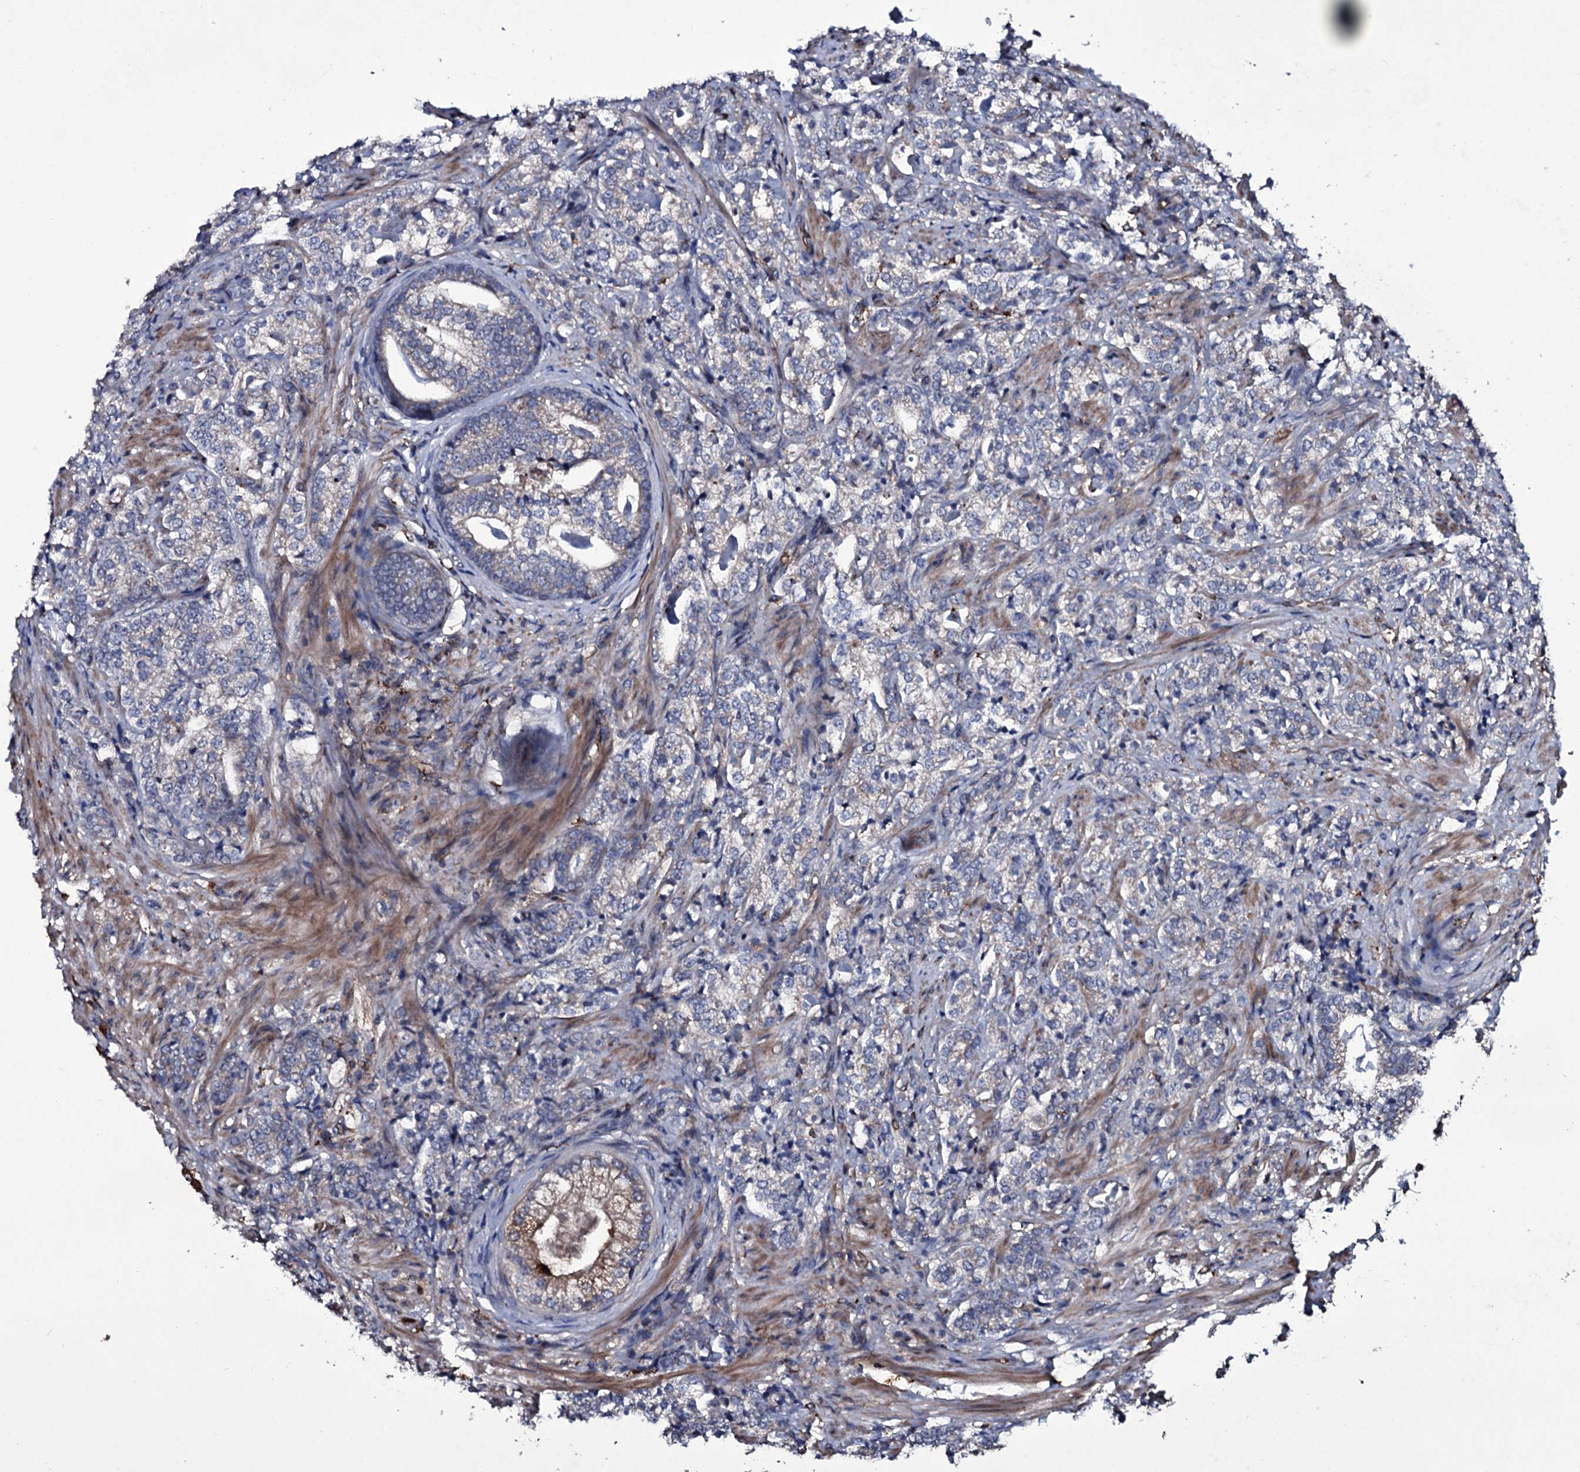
{"staining": {"intensity": "weak", "quantity": "25%-75%", "location": "cytoplasmic/membranous"}, "tissue": "prostate cancer", "cell_type": "Tumor cells", "image_type": "cancer", "snomed": [{"axis": "morphology", "description": "Adenocarcinoma, High grade"}, {"axis": "topography", "description": "Prostate"}], "caption": "A photomicrograph of prostate cancer stained for a protein reveals weak cytoplasmic/membranous brown staining in tumor cells.", "gene": "ZSWIM8", "patient": {"sex": "male", "age": 69}}